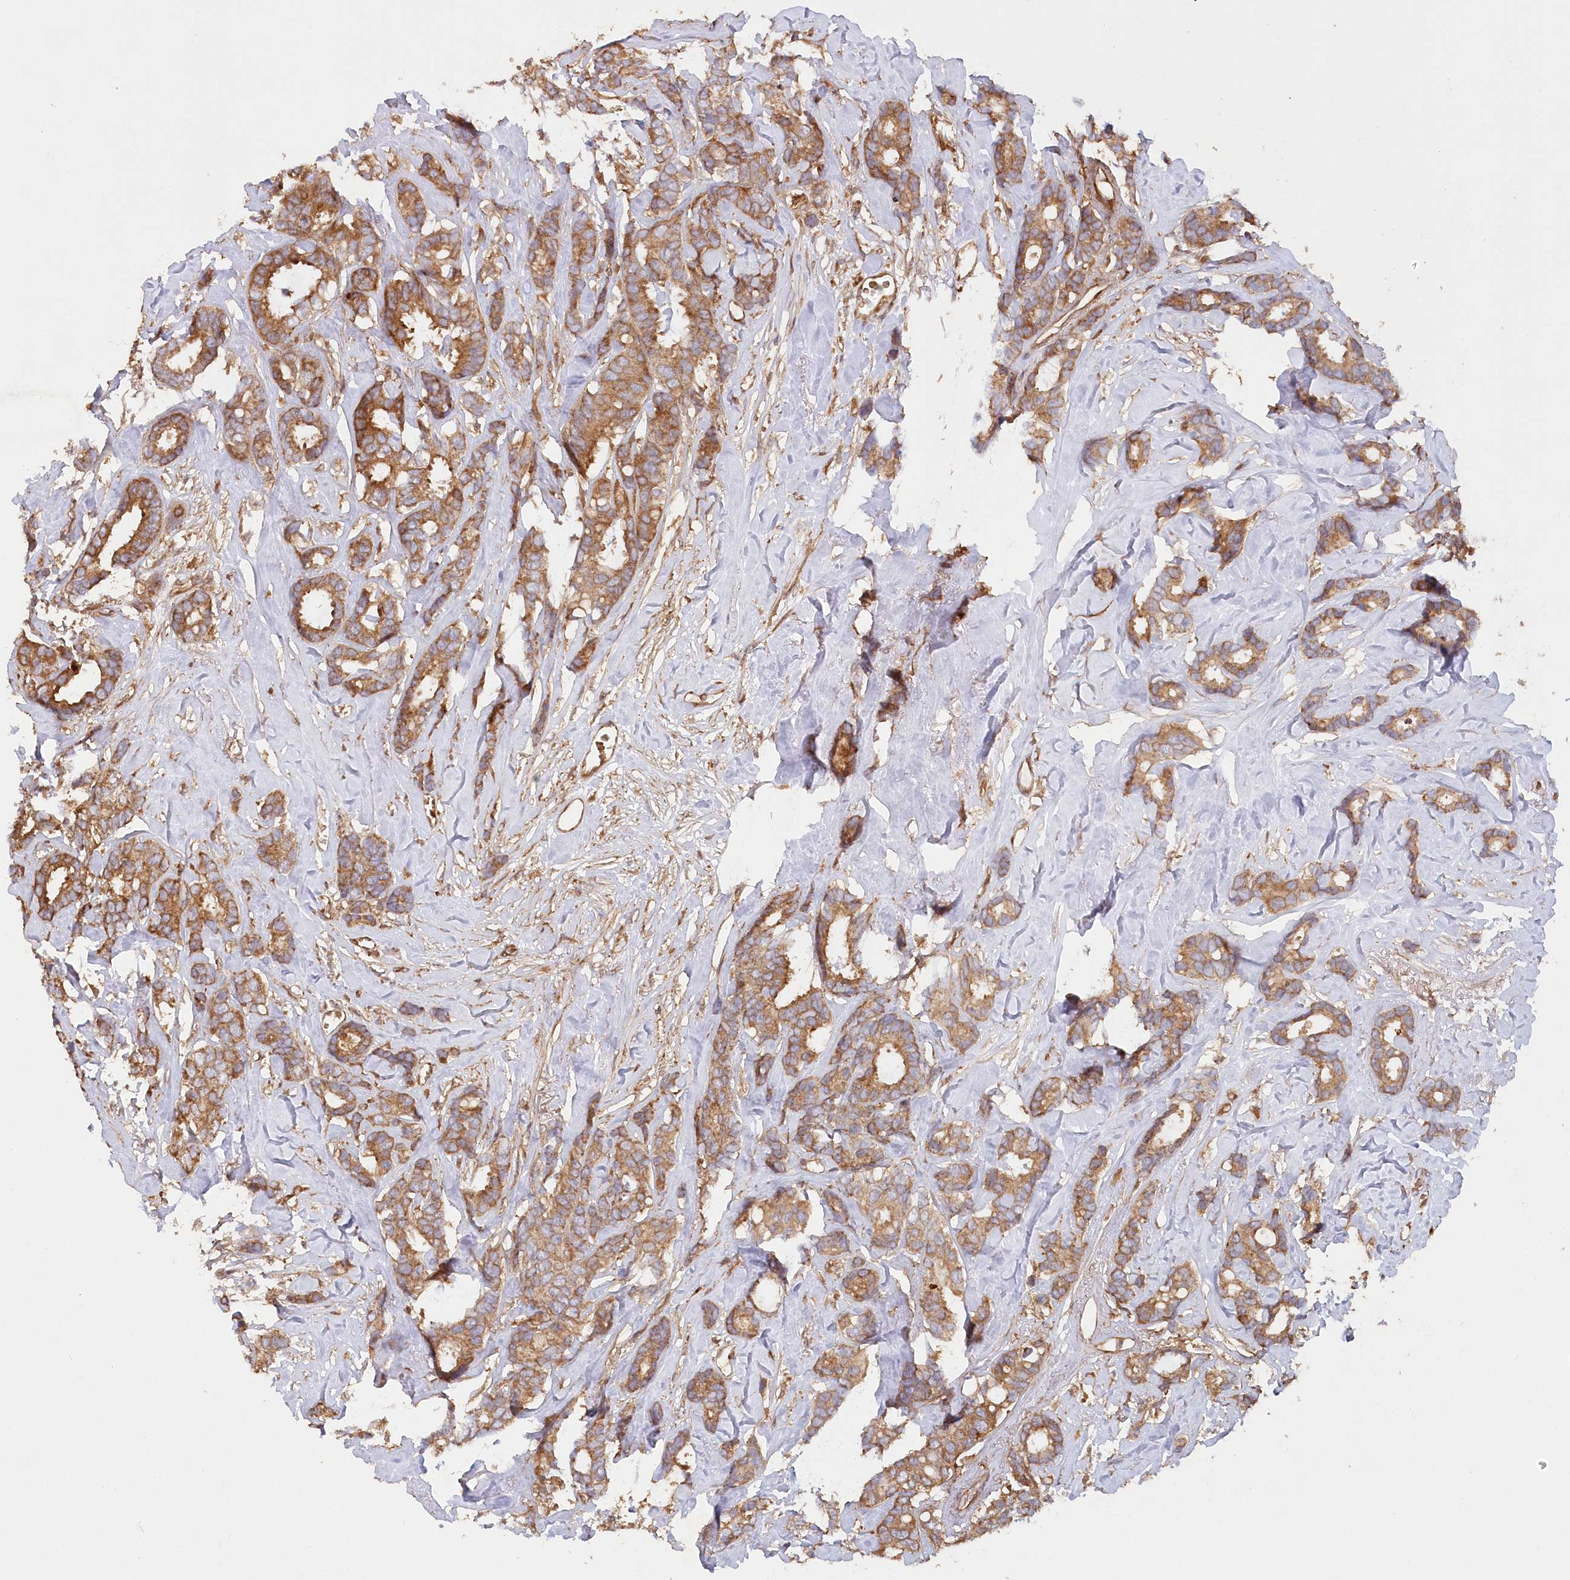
{"staining": {"intensity": "moderate", "quantity": ">75%", "location": "cytoplasmic/membranous"}, "tissue": "breast cancer", "cell_type": "Tumor cells", "image_type": "cancer", "snomed": [{"axis": "morphology", "description": "Duct carcinoma"}, {"axis": "topography", "description": "Breast"}], "caption": "The photomicrograph displays a brown stain indicating the presence of a protein in the cytoplasmic/membranous of tumor cells in breast cancer.", "gene": "PAIP2", "patient": {"sex": "female", "age": 87}}